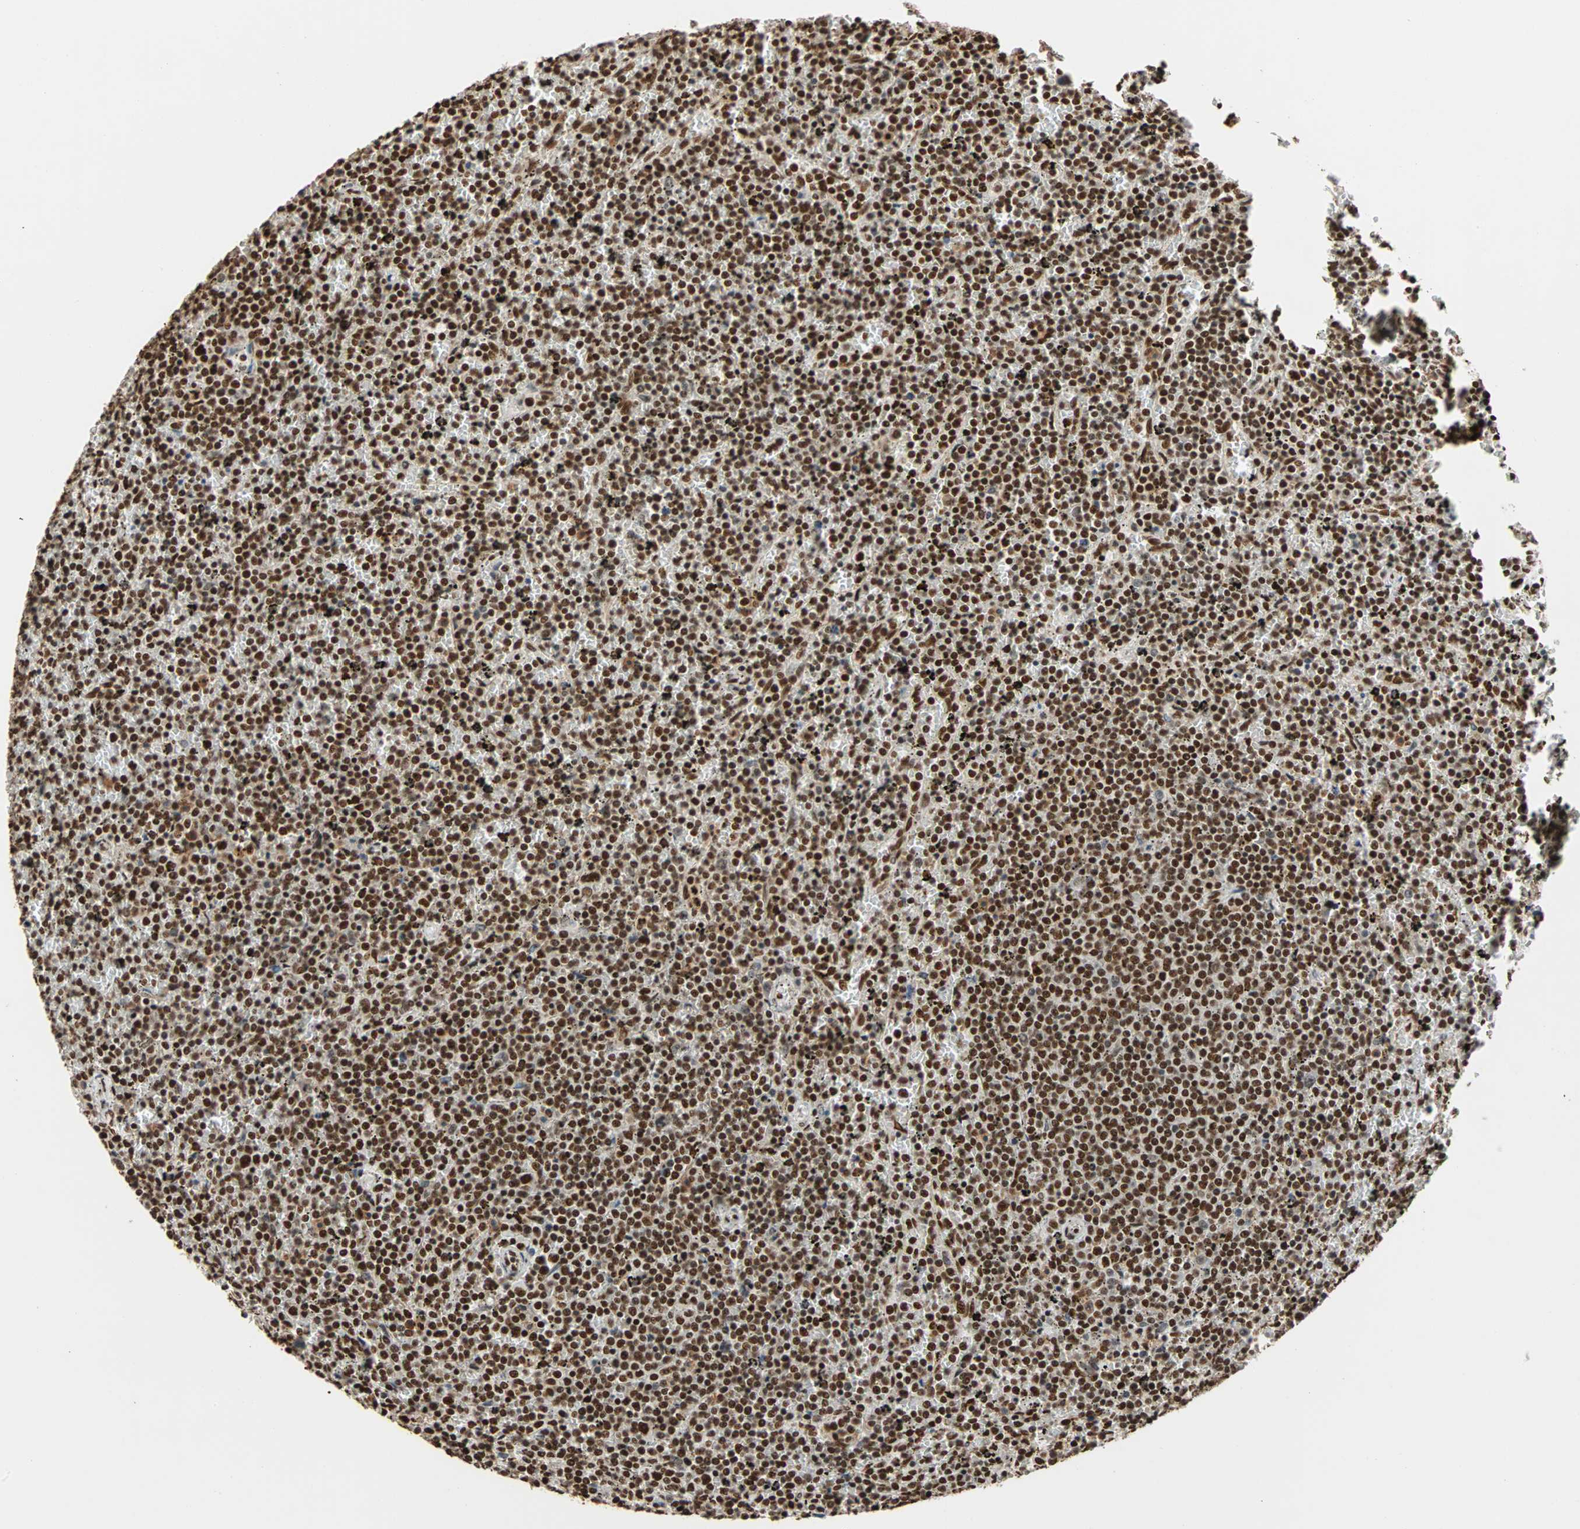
{"staining": {"intensity": "strong", "quantity": ">75%", "location": "nuclear"}, "tissue": "lymphoma", "cell_type": "Tumor cells", "image_type": "cancer", "snomed": [{"axis": "morphology", "description": "Malignant lymphoma, non-Hodgkin's type, Low grade"}, {"axis": "topography", "description": "Spleen"}], "caption": "DAB (3,3'-diaminobenzidine) immunohistochemical staining of human lymphoma shows strong nuclear protein staining in approximately >75% of tumor cells.", "gene": "ILF2", "patient": {"sex": "female", "age": 77}}